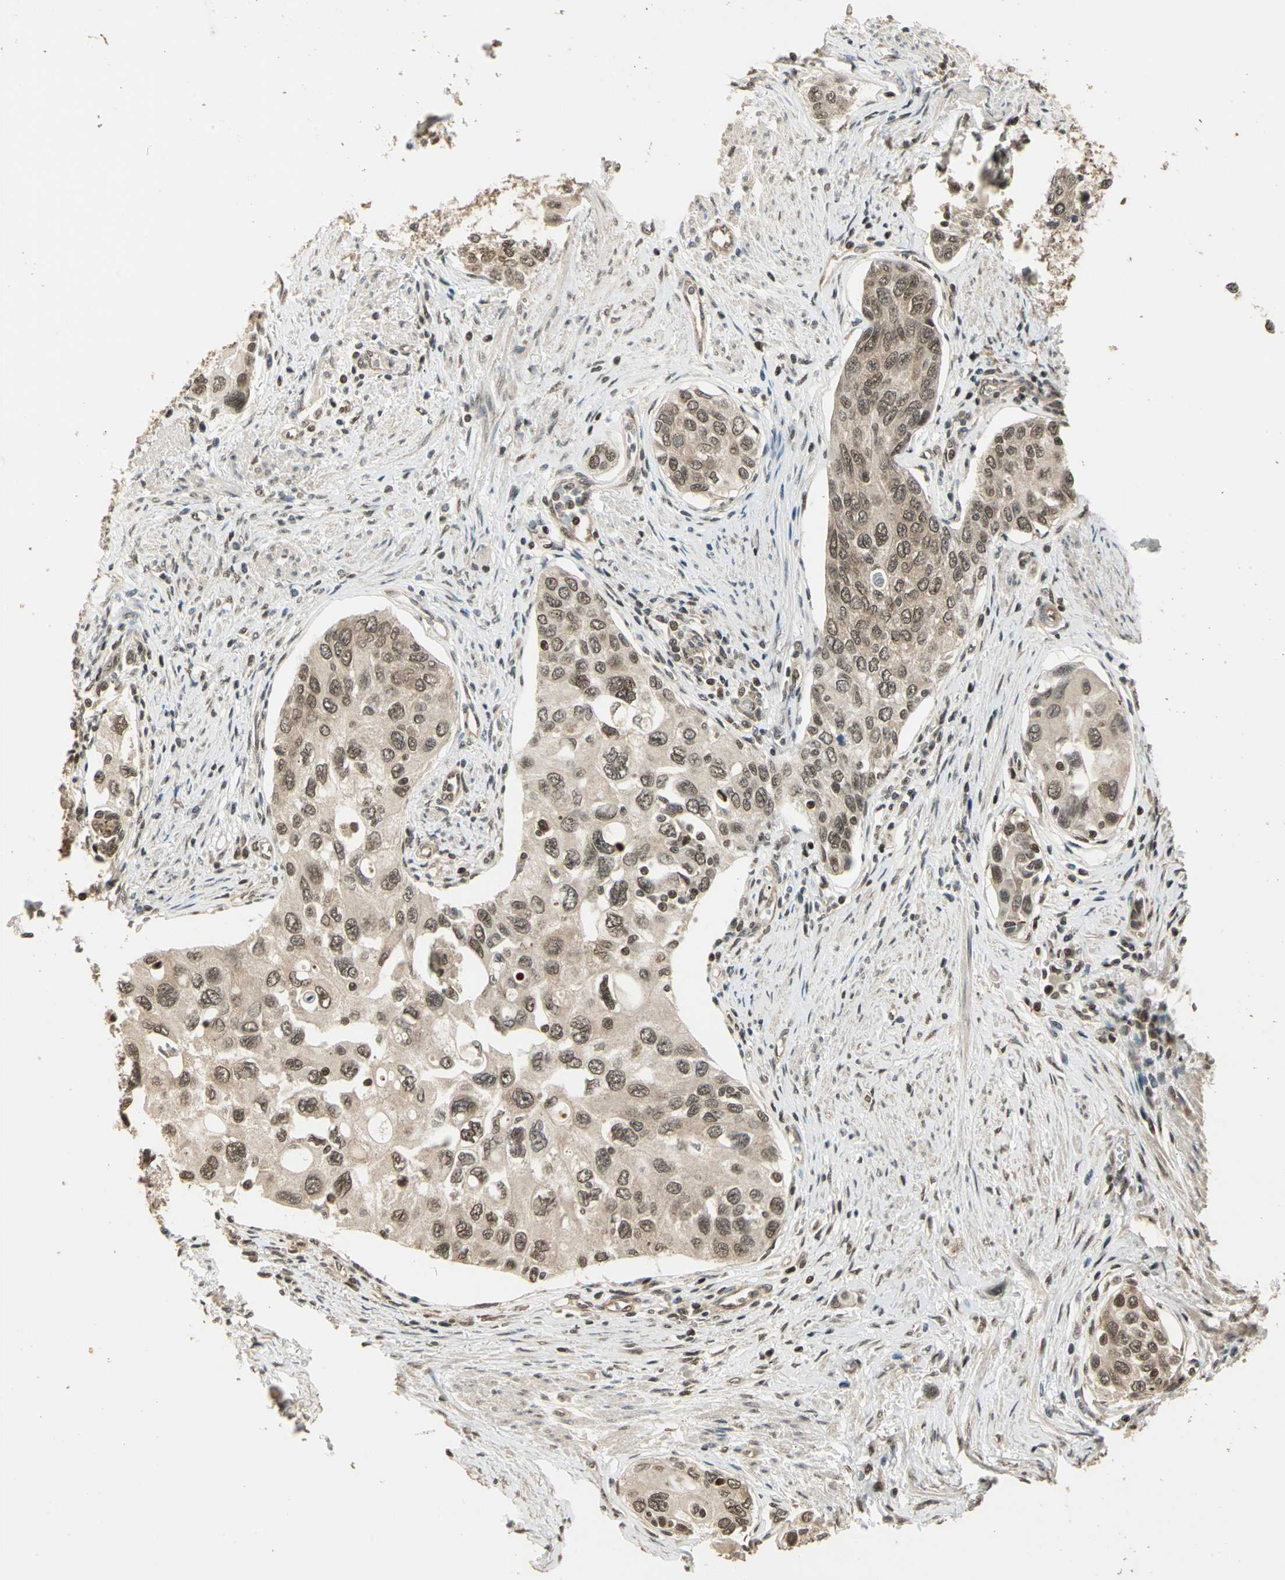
{"staining": {"intensity": "weak", "quantity": ">75%", "location": "cytoplasmic/membranous,nuclear"}, "tissue": "urothelial cancer", "cell_type": "Tumor cells", "image_type": "cancer", "snomed": [{"axis": "morphology", "description": "Urothelial carcinoma, High grade"}, {"axis": "topography", "description": "Urinary bladder"}], "caption": "Protein staining of urothelial carcinoma (high-grade) tissue exhibits weak cytoplasmic/membranous and nuclear expression in approximately >75% of tumor cells.", "gene": "PSMC3", "patient": {"sex": "female", "age": 56}}